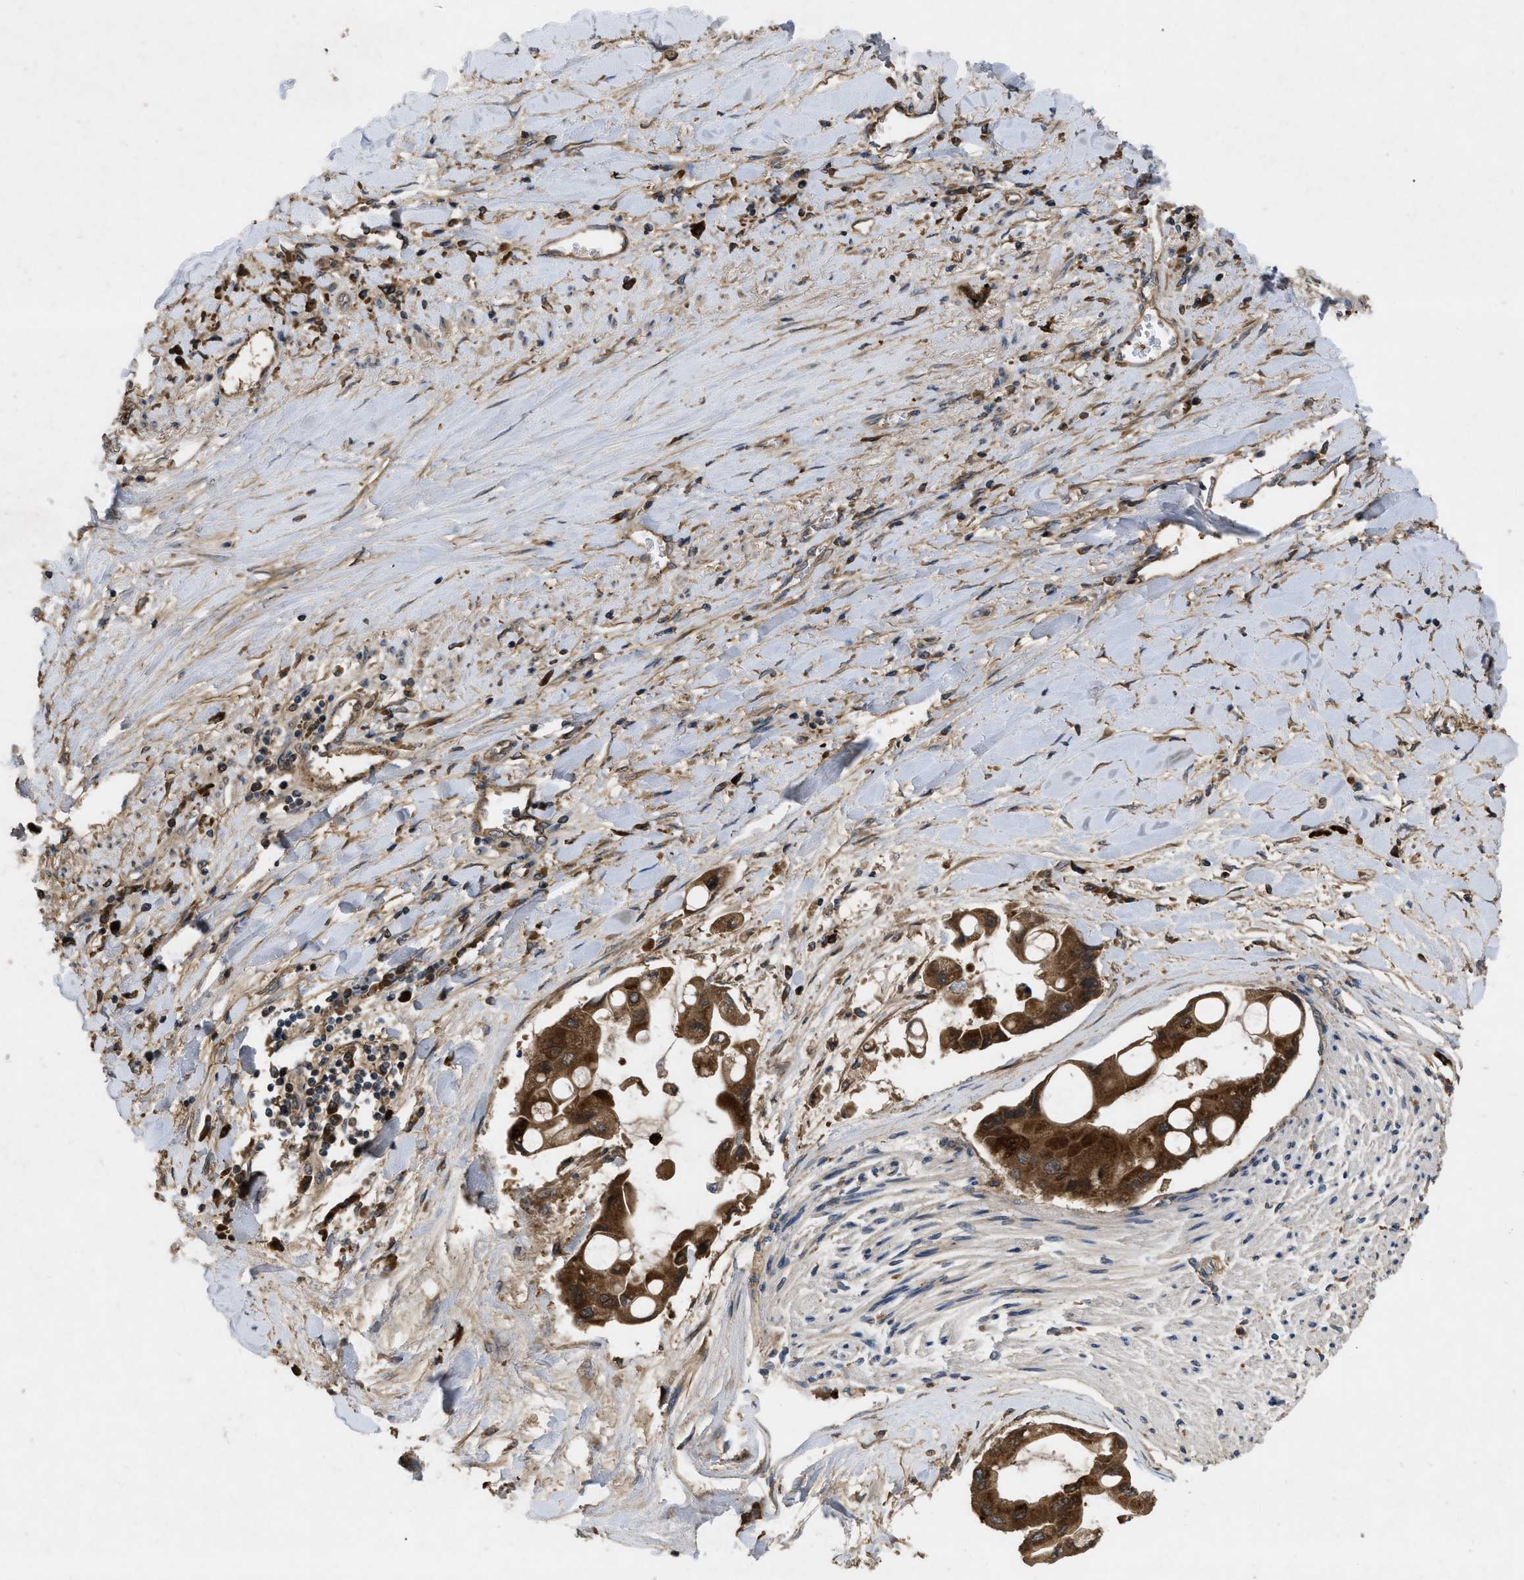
{"staining": {"intensity": "strong", "quantity": ">75%", "location": "cytoplasmic/membranous"}, "tissue": "liver cancer", "cell_type": "Tumor cells", "image_type": "cancer", "snomed": [{"axis": "morphology", "description": "Cholangiocarcinoma"}, {"axis": "topography", "description": "Liver"}], "caption": "Protein staining of liver cancer (cholangiocarcinoma) tissue reveals strong cytoplasmic/membranous expression in approximately >75% of tumor cells.", "gene": "RAB2A", "patient": {"sex": "male", "age": 50}}